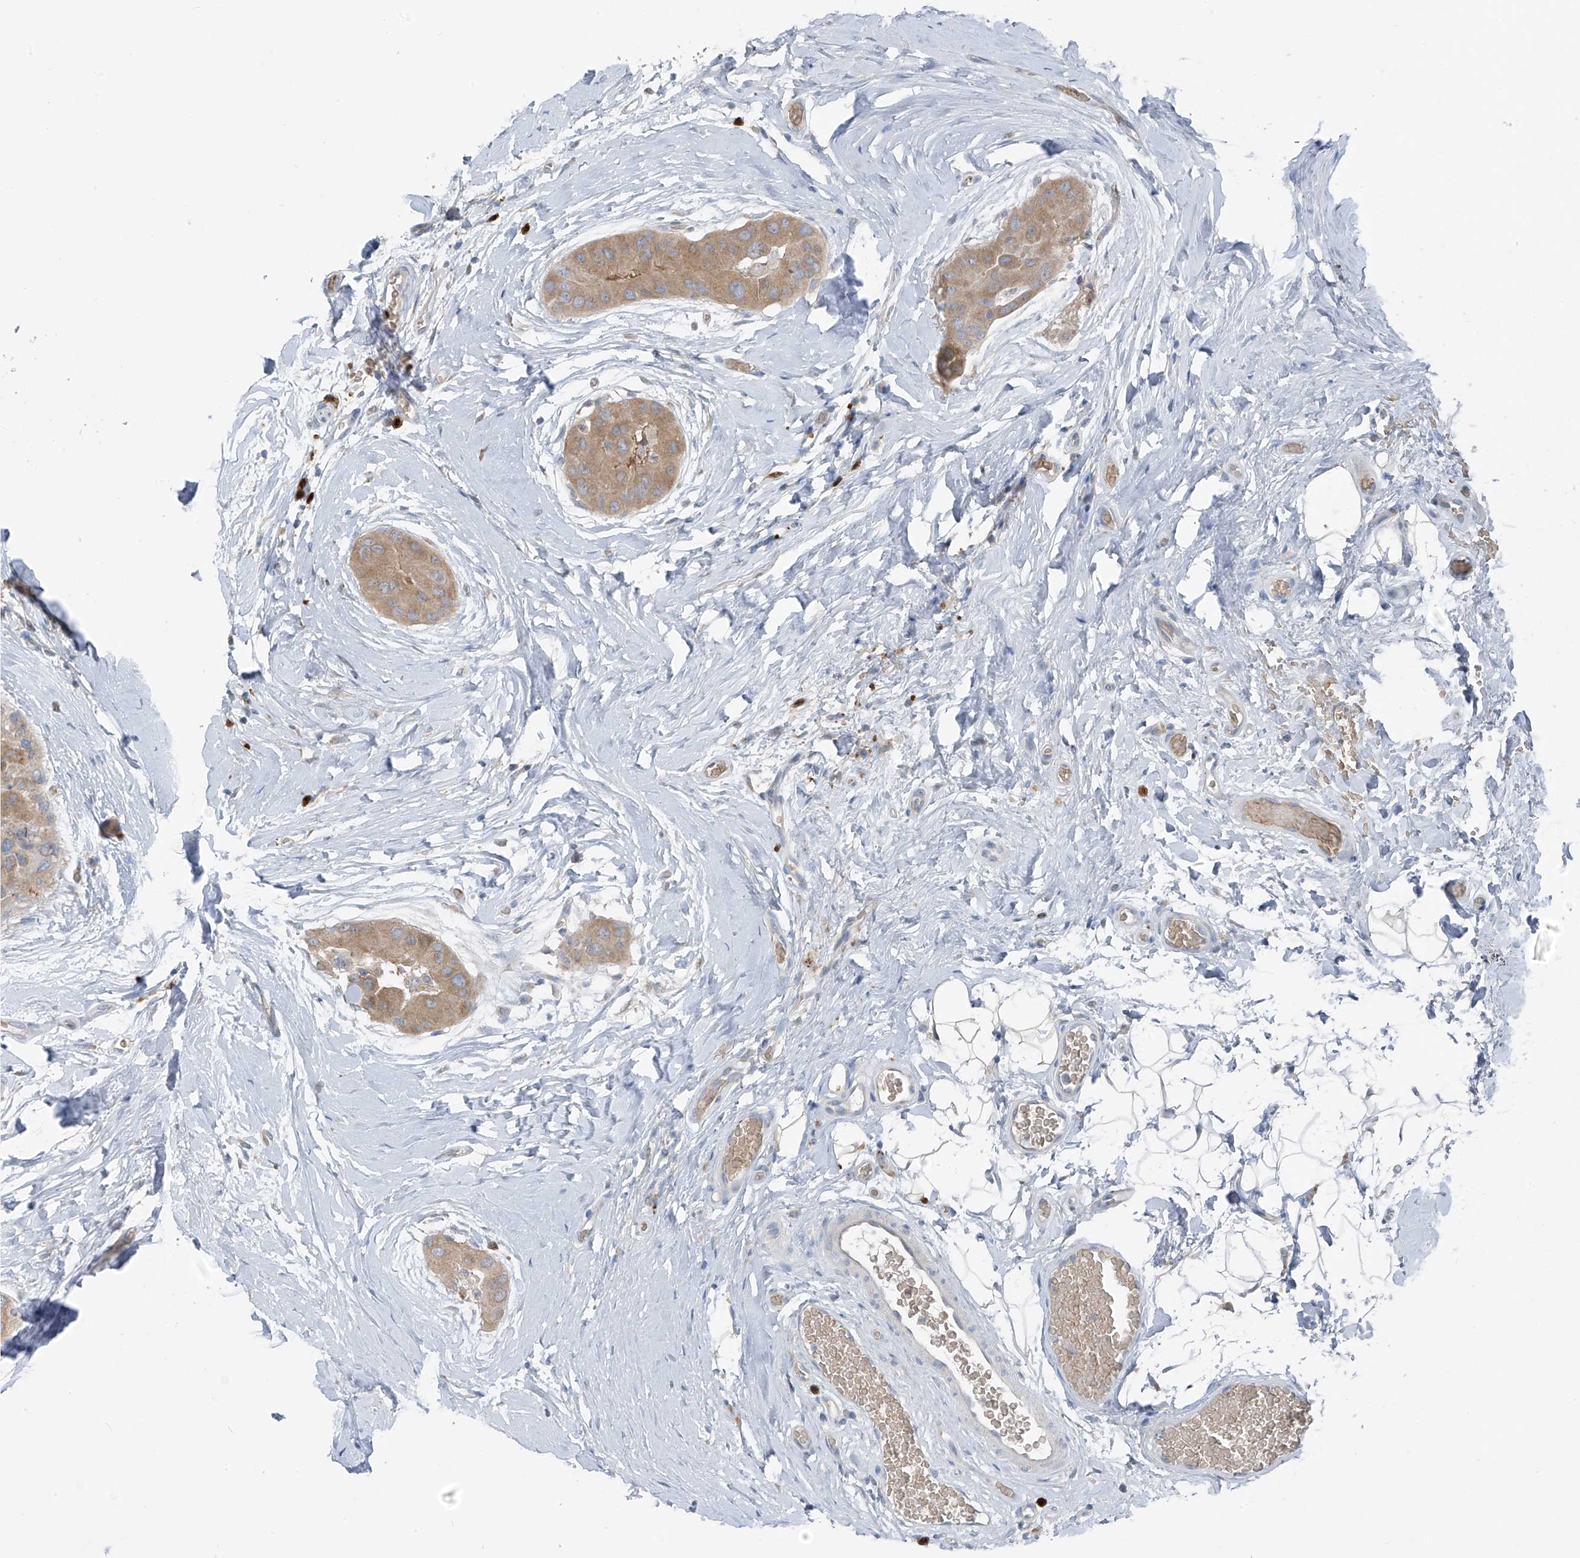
{"staining": {"intensity": "moderate", "quantity": ">75%", "location": "cytoplasmic/membranous"}, "tissue": "thyroid cancer", "cell_type": "Tumor cells", "image_type": "cancer", "snomed": [{"axis": "morphology", "description": "Papillary adenocarcinoma, NOS"}, {"axis": "topography", "description": "Thyroid gland"}], "caption": "Protein staining displays moderate cytoplasmic/membranous positivity in about >75% of tumor cells in thyroid cancer (papillary adenocarcinoma).", "gene": "SLC12A6", "patient": {"sex": "male", "age": 33}}